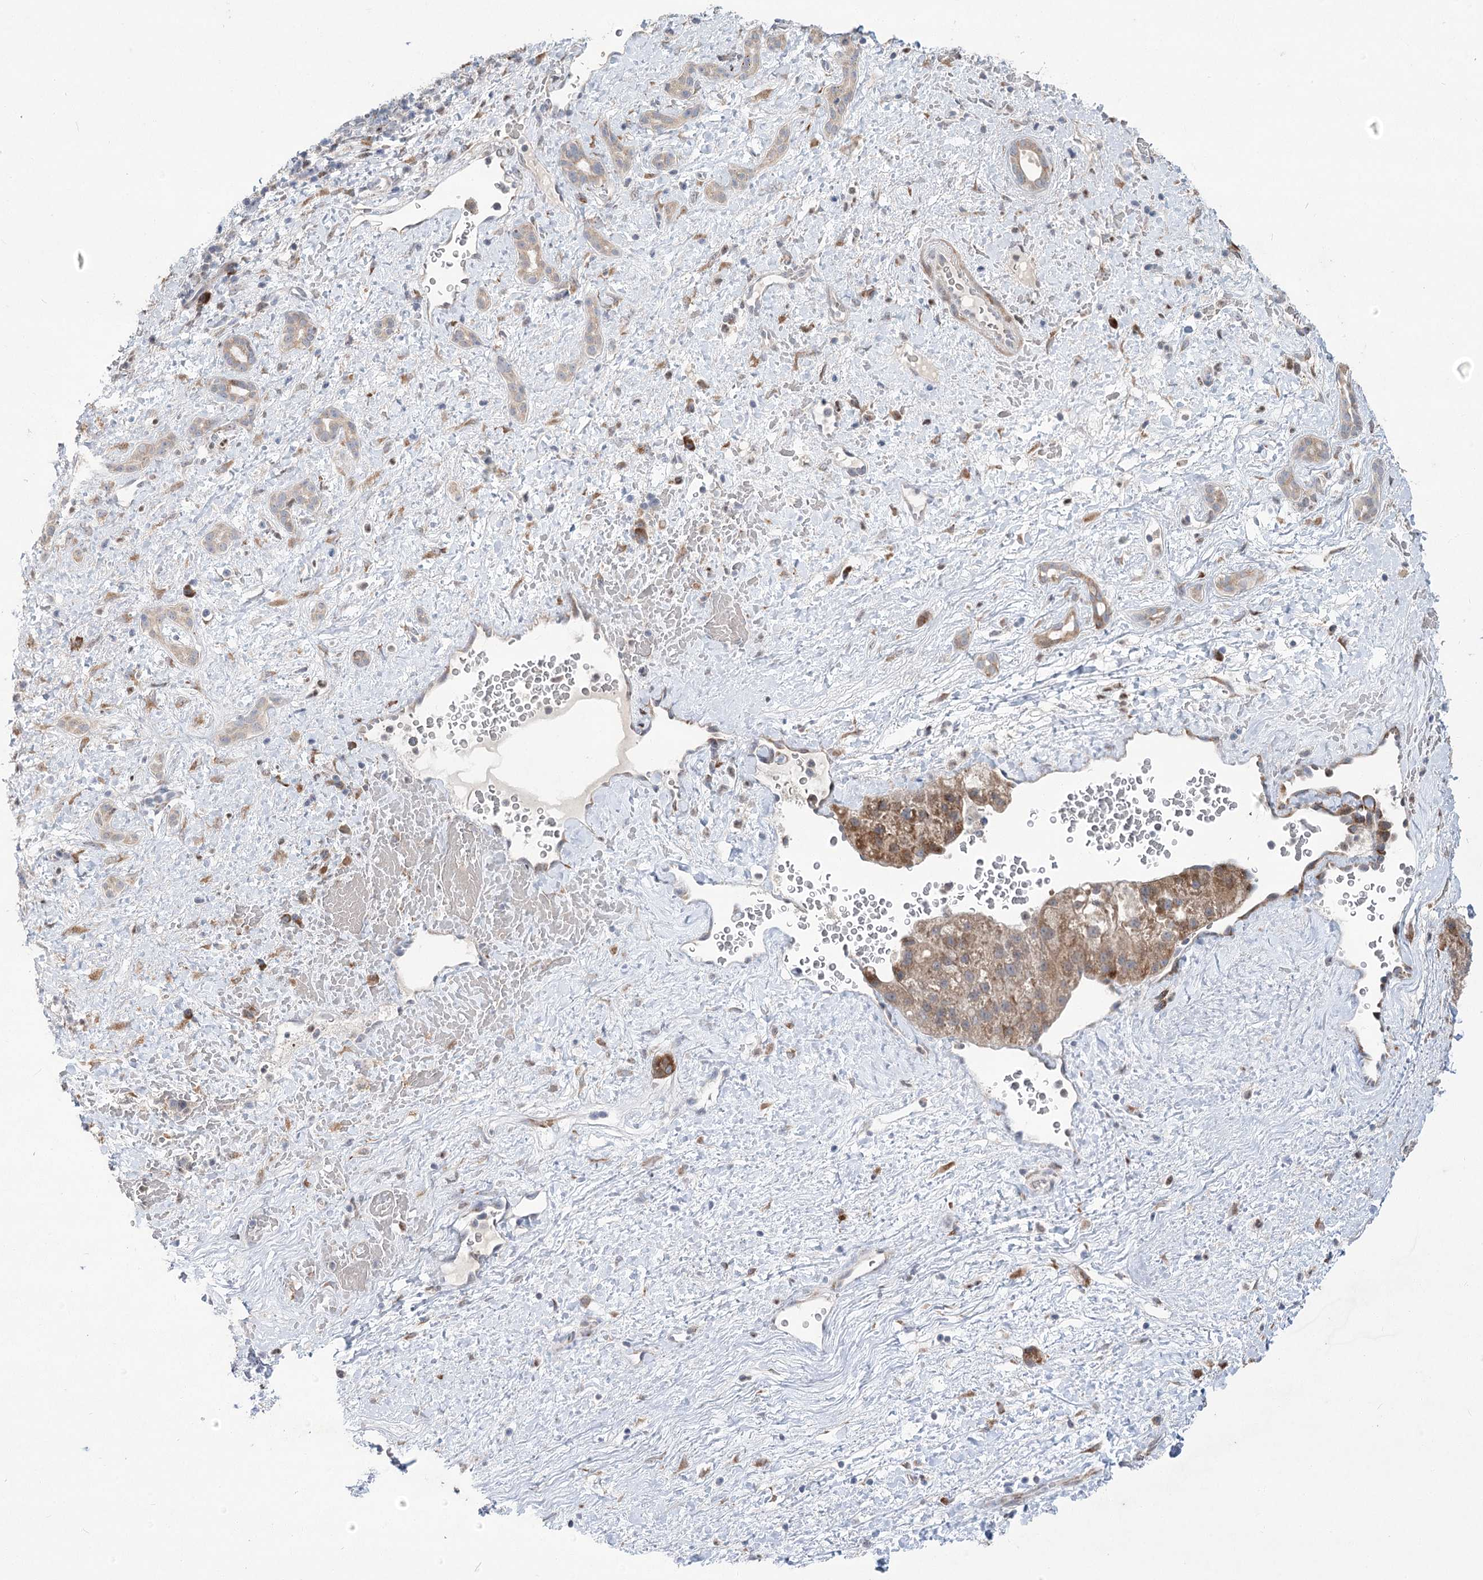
{"staining": {"intensity": "moderate", "quantity": ">75%", "location": "cytoplasmic/membranous"}, "tissue": "liver cancer", "cell_type": "Tumor cells", "image_type": "cancer", "snomed": [{"axis": "morphology", "description": "Normal tissue, NOS"}, {"axis": "morphology", "description": "Carcinoma, Hepatocellular, NOS"}, {"axis": "topography", "description": "Liver"}], "caption": "This is a histology image of IHC staining of liver cancer (hepatocellular carcinoma), which shows moderate expression in the cytoplasmic/membranous of tumor cells.", "gene": "GCNT4", "patient": {"sex": "male", "age": 57}}